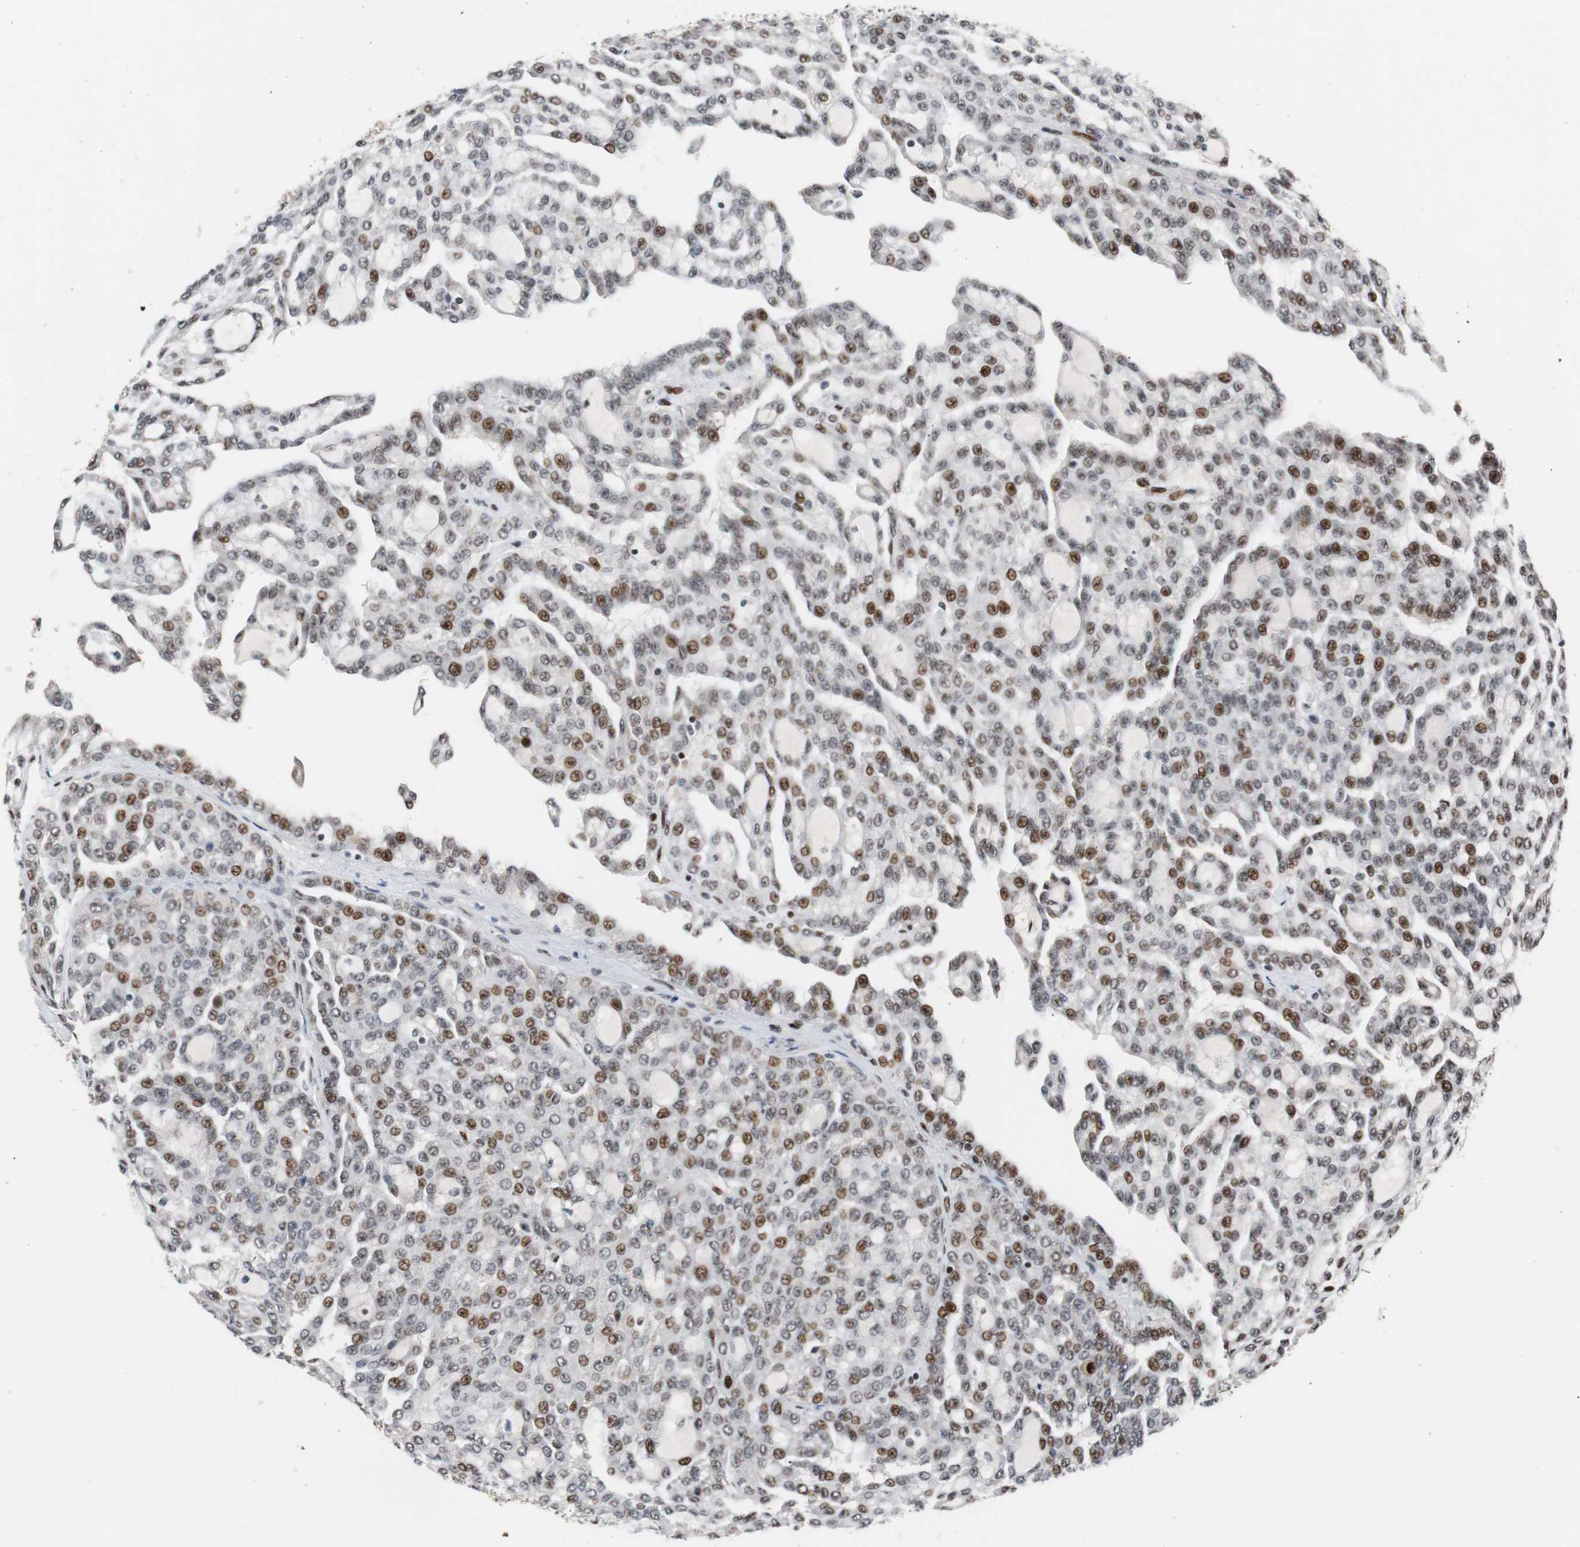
{"staining": {"intensity": "moderate", "quantity": "25%-75%", "location": "nuclear"}, "tissue": "renal cancer", "cell_type": "Tumor cells", "image_type": "cancer", "snomed": [{"axis": "morphology", "description": "Adenocarcinoma, NOS"}, {"axis": "topography", "description": "Kidney"}], "caption": "IHC of human adenocarcinoma (renal) reveals medium levels of moderate nuclear positivity in about 25%-75% of tumor cells.", "gene": "NBL1", "patient": {"sex": "male", "age": 63}}